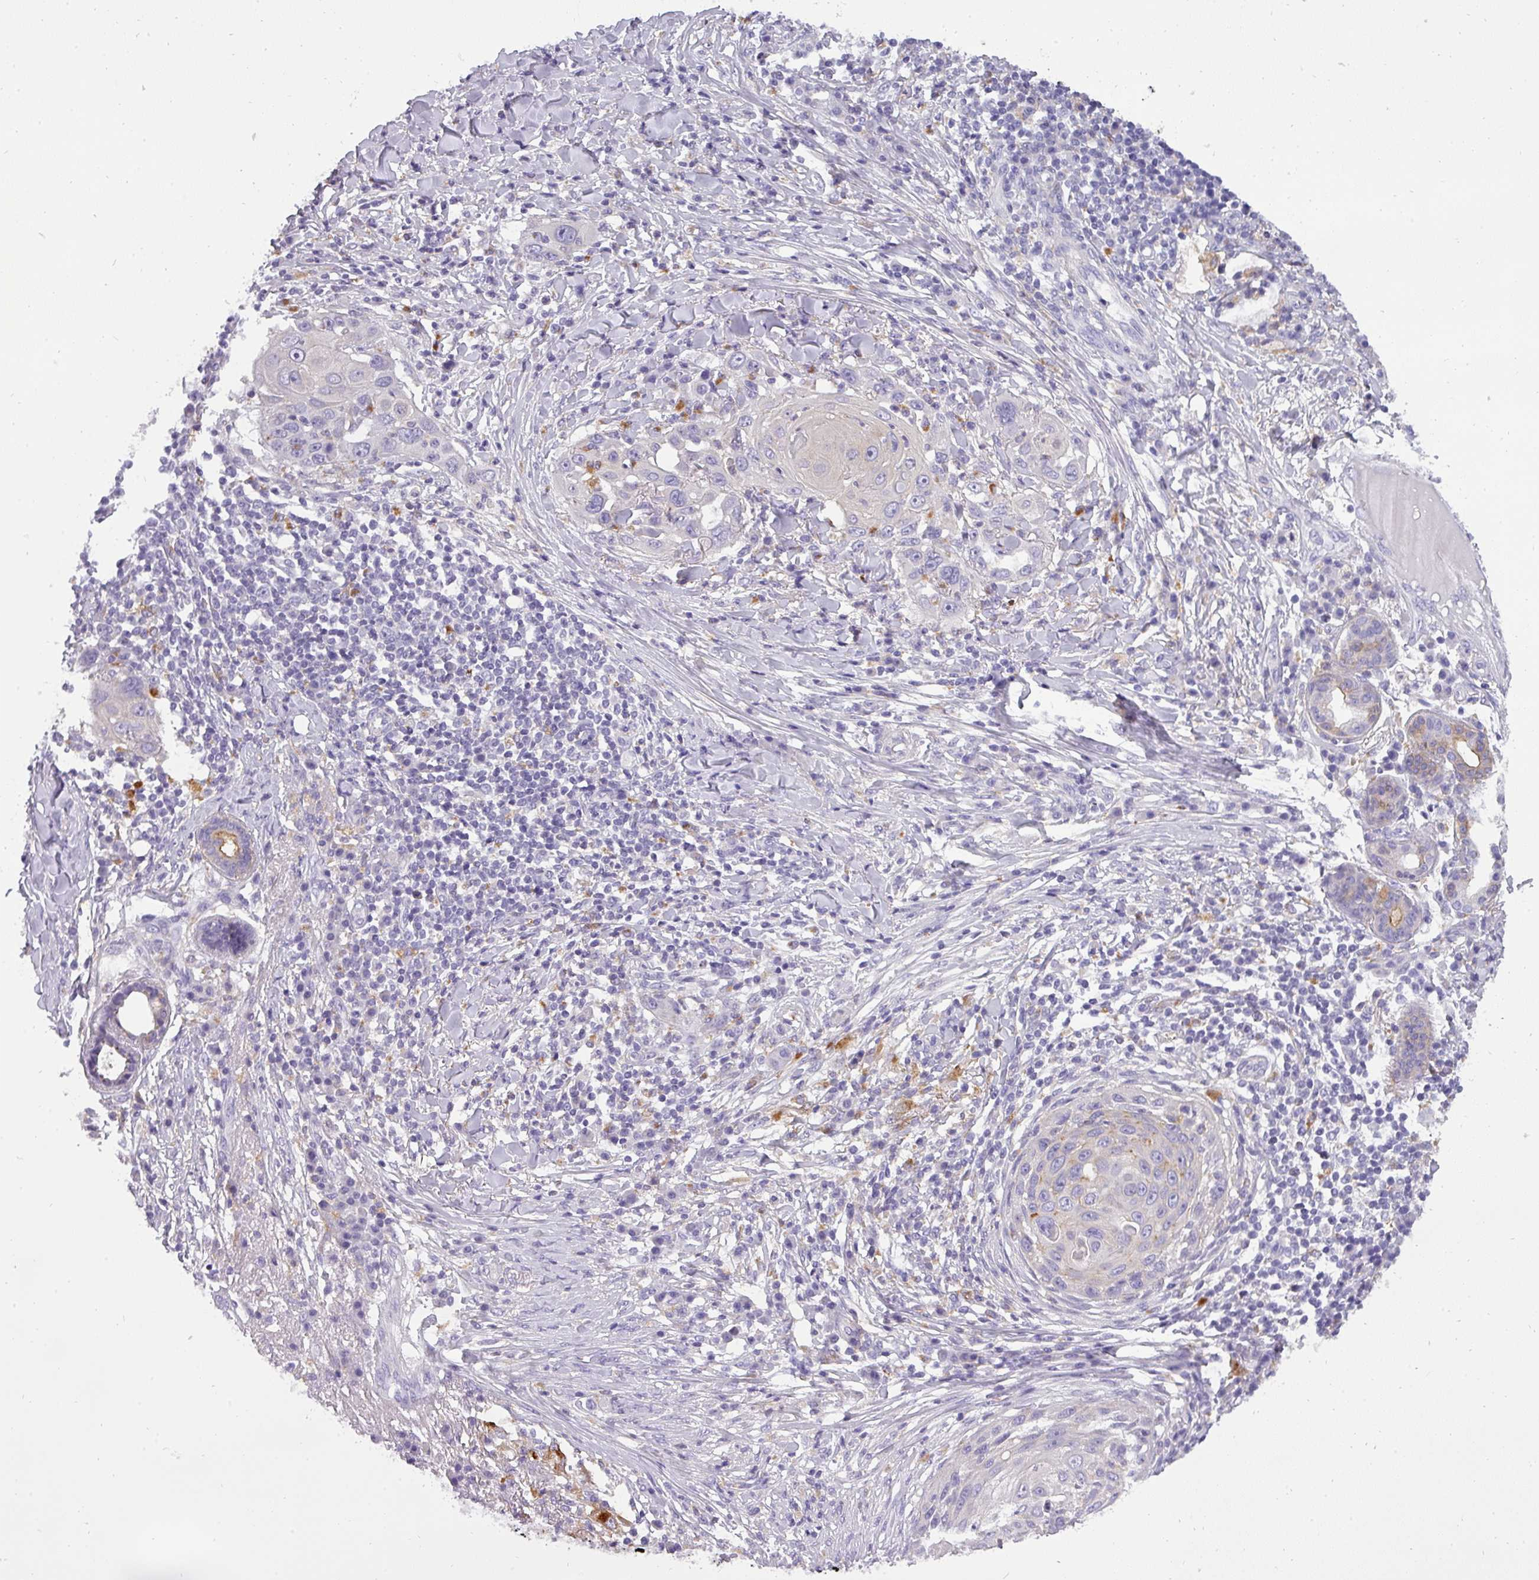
{"staining": {"intensity": "negative", "quantity": "none", "location": "none"}, "tissue": "skin cancer", "cell_type": "Tumor cells", "image_type": "cancer", "snomed": [{"axis": "morphology", "description": "Squamous cell carcinoma, NOS"}, {"axis": "topography", "description": "Skin"}], "caption": "Immunohistochemical staining of human skin cancer exhibits no significant expression in tumor cells. Nuclei are stained in blue.", "gene": "ATP6V1D", "patient": {"sex": "female", "age": 44}}